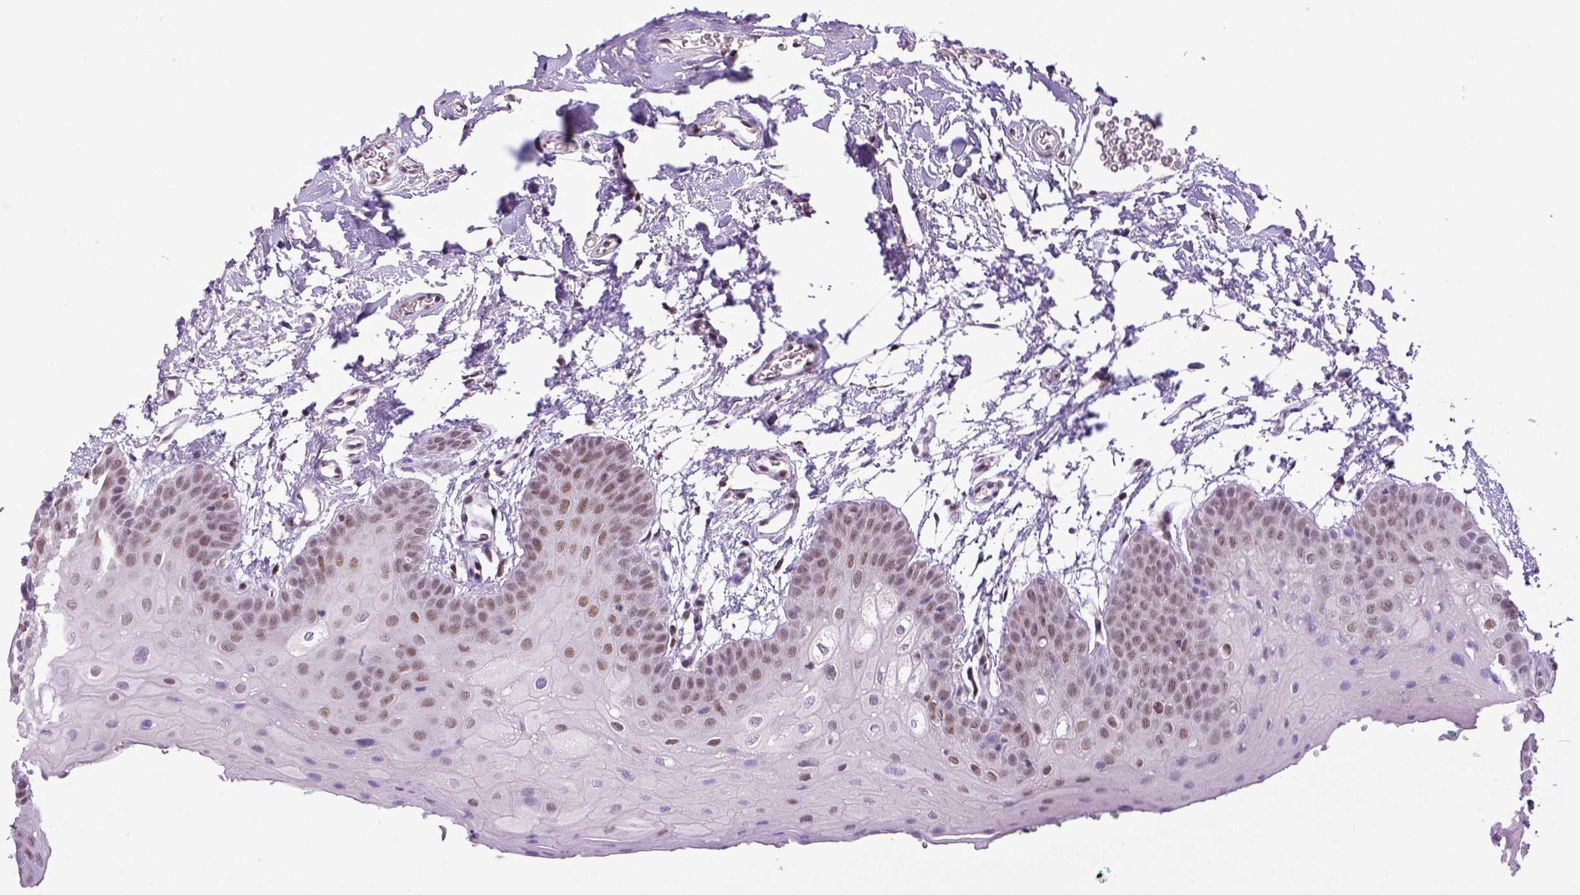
{"staining": {"intensity": "moderate", "quantity": ">75%", "location": "nuclear"}, "tissue": "oral mucosa", "cell_type": "Squamous epithelial cells", "image_type": "normal", "snomed": [{"axis": "morphology", "description": "Normal tissue, NOS"}, {"axis": "morphology", "description": "Squamous cell carcinoma, NOS"}, {"axis": "topography", "description": "Oral tissue"}, {"axis": "topography", "description": "Head-Neck"}], "caption": "Protein analysis of unremarkable oral mucosa shows moderate nuclear staining in approximately >75% of squamous epithelial cells. The protein is stained brown, and the nuclei are stained in blue (DAB (3,3'-diaminobenzidine) IHC with brightfield microscopy, high magnification).", "gene": "ERCC1", "patient": {"sex": "female", "age": 50}}